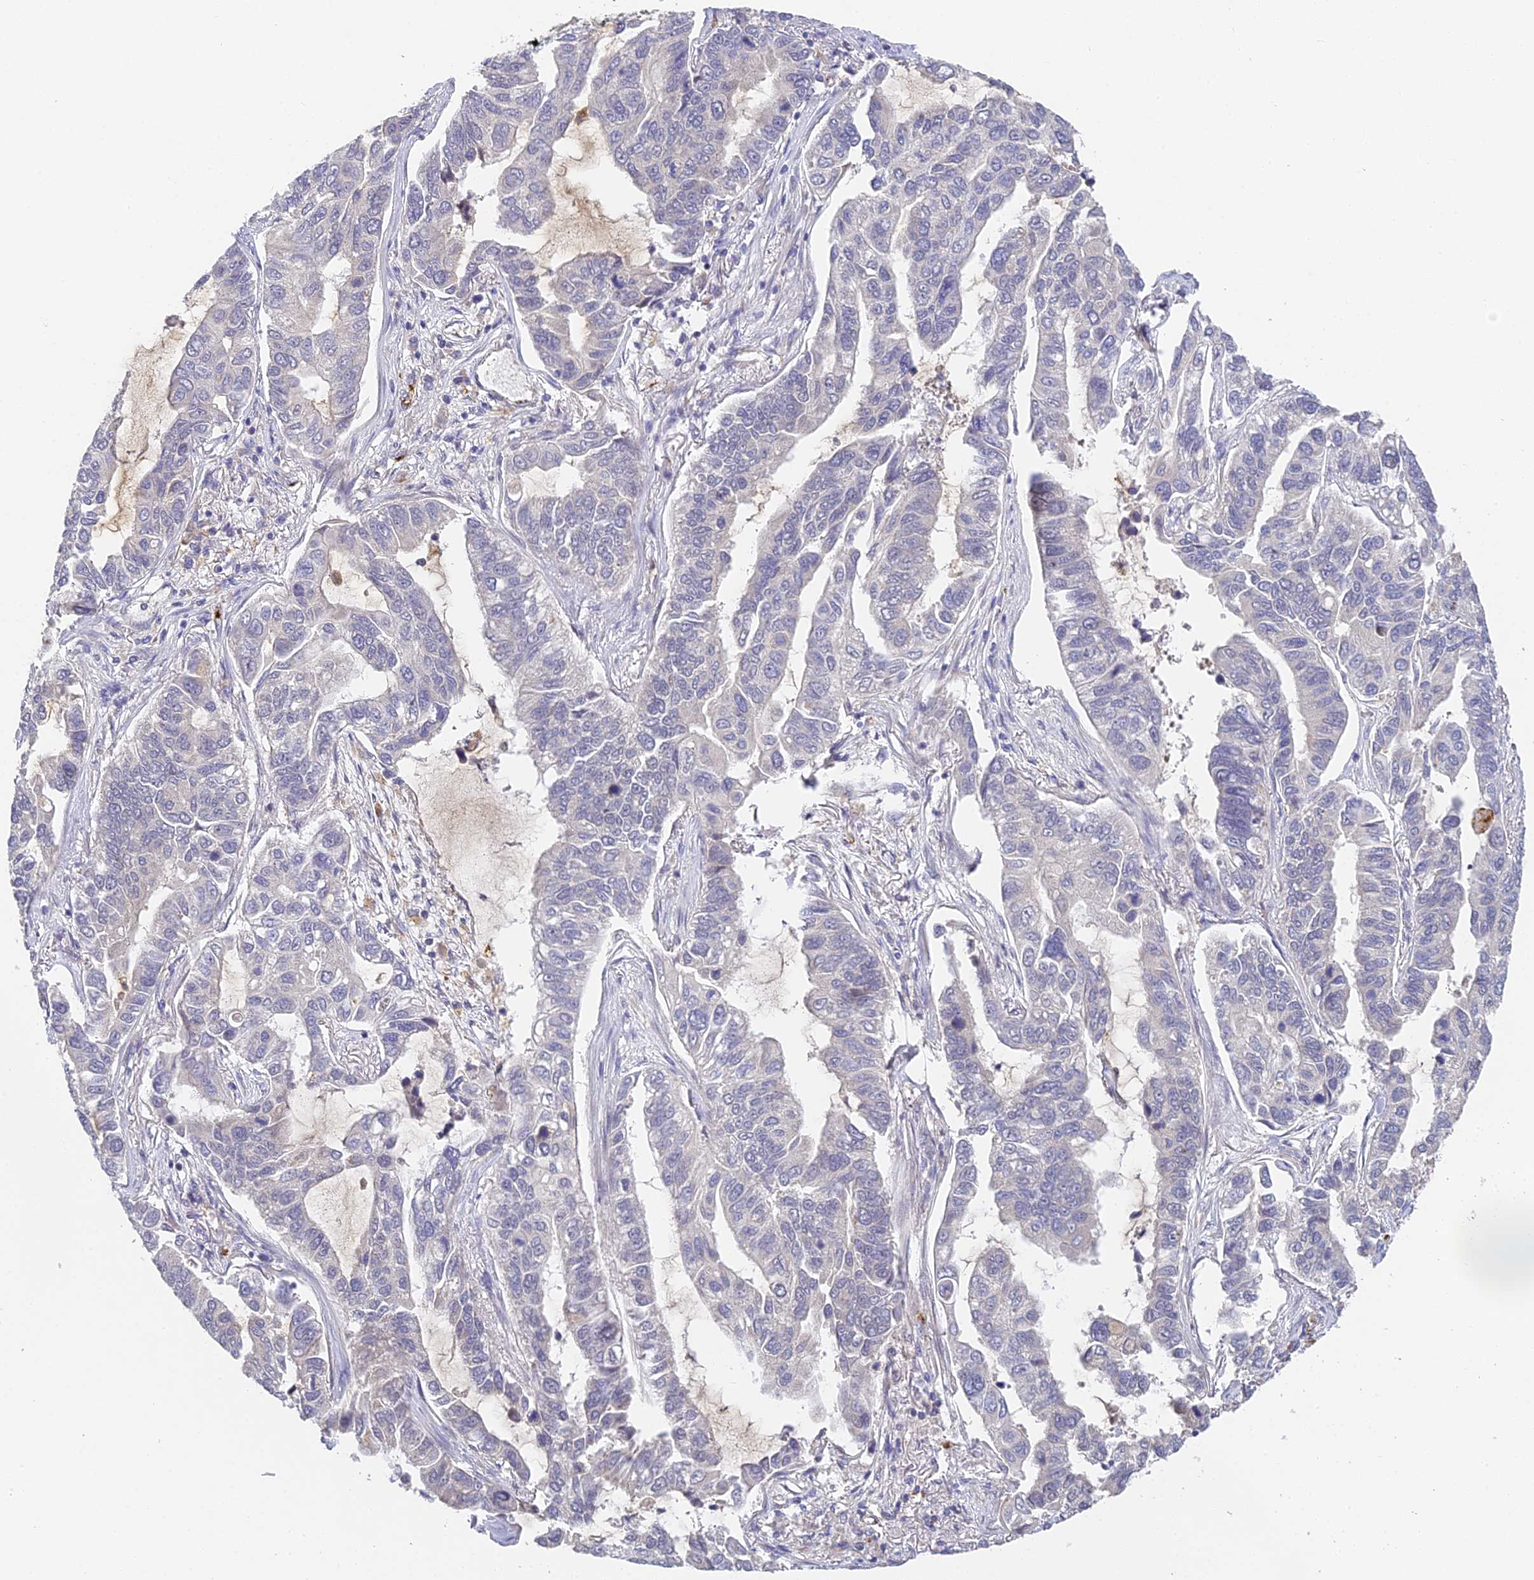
{"staining": {"intensity": "negative", "quantity": "none", "location": "none"}, "tissue": "lung cancer", "cell_type": "Tumor cells", "image_type": "cancer", "snomed": [{"axis": "morphology", "description": "Adenocarcinoma, NOS"}, {"axis": "topography", "description": "Lung"}], "caption": "Immunohistochemistry photomicrograph of lung adenocarcinoma stained for a protein (brown), which reveals no expression in tumor cells.", "gene": "DNAAF10", "patient": {"sex": "male", "age": 64}}